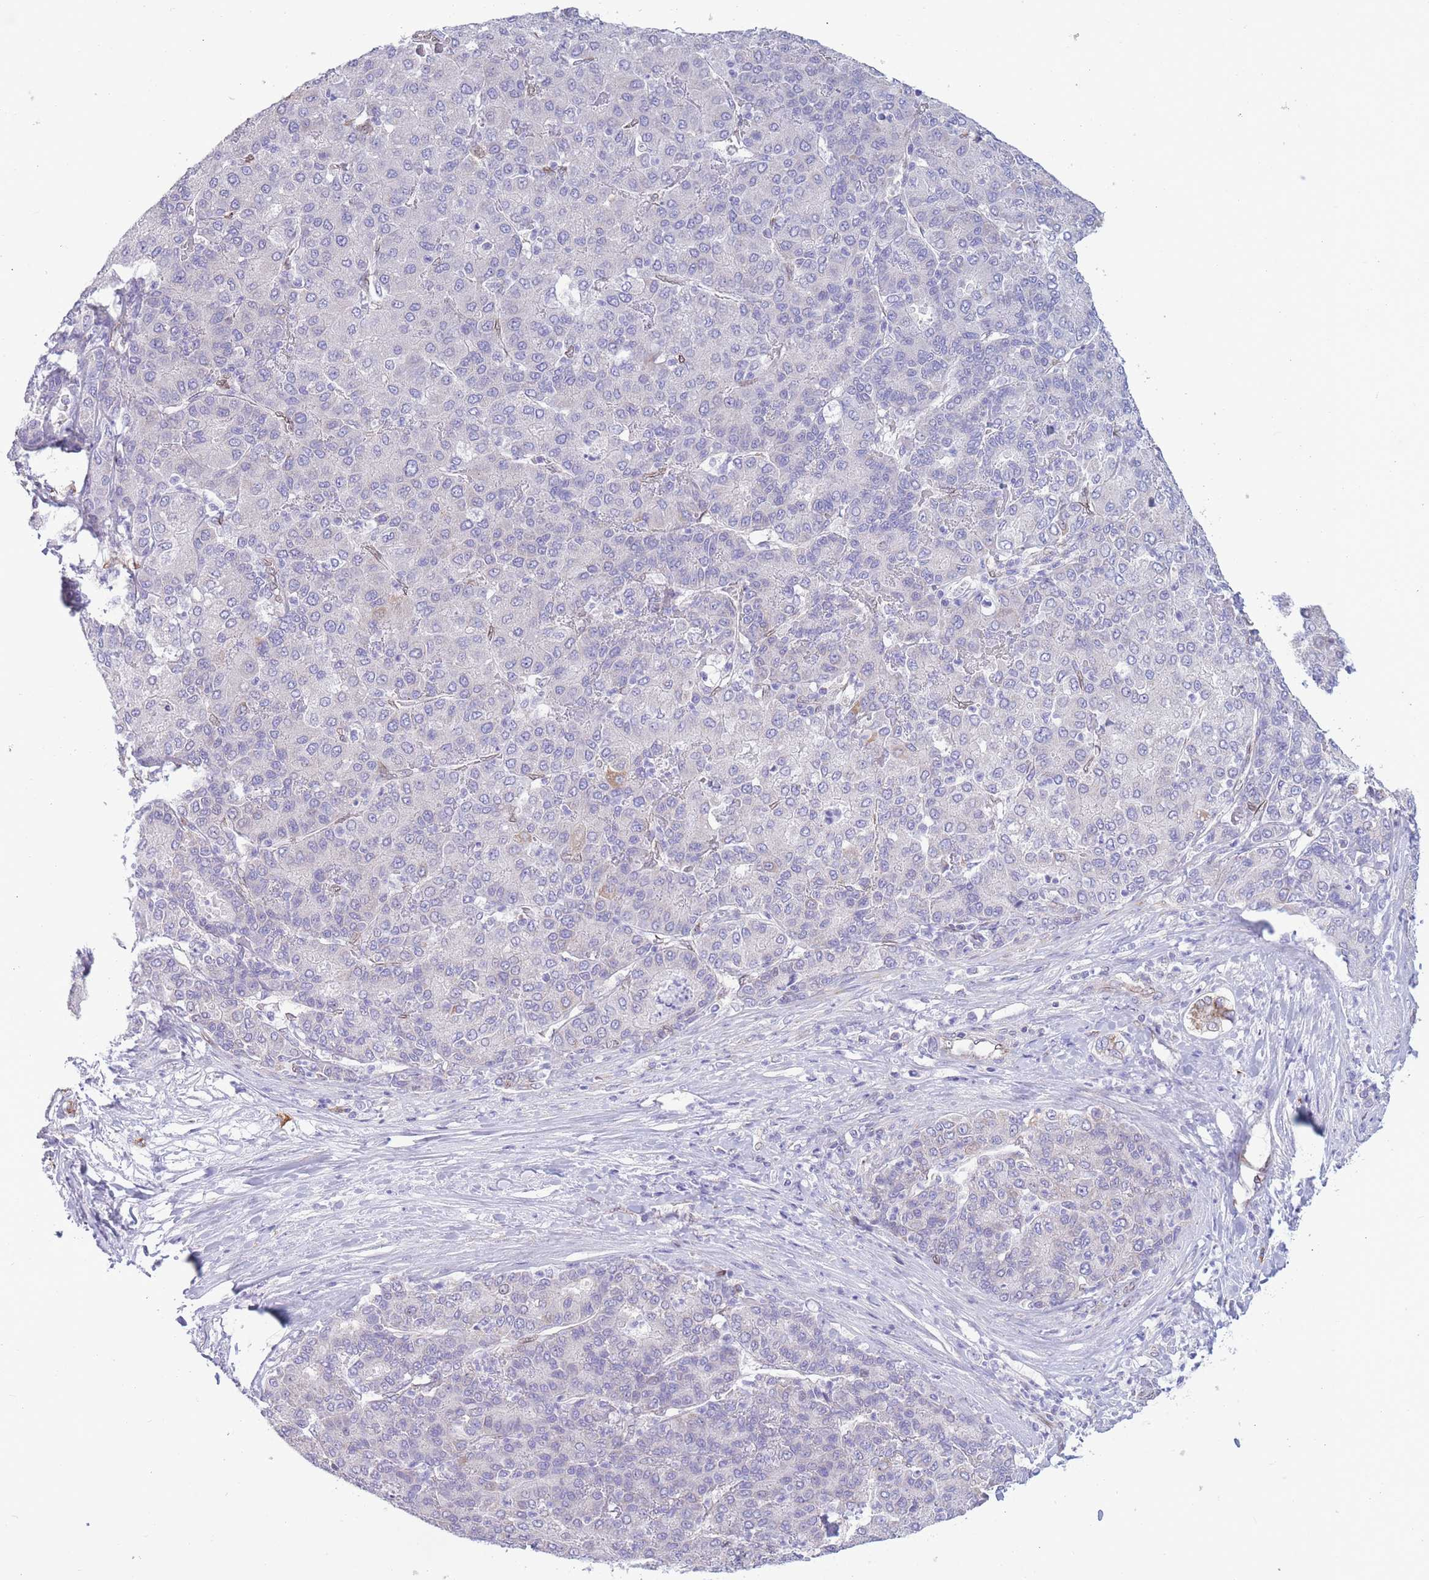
{"staining": {"intensity": "negative", "quantity": "none", "location": "none"}, "tissue": "liver cancer", "cell_type": "Tumor cells", "image_type": "cancer", "snomed": [{"axis": "morphology", "description": "Carcinoma, Hepatocellular, NOS"}, {"axis": "topography", "description": "Liver"}], "caption": "The IHC histopathology image has no significant positivity in tumor cells of liver hepatocellular carcinoma tissue. Nuclei are stained in blue.", "gene": "PDHA1", "patient": {"sex": "male", "age": 65}}